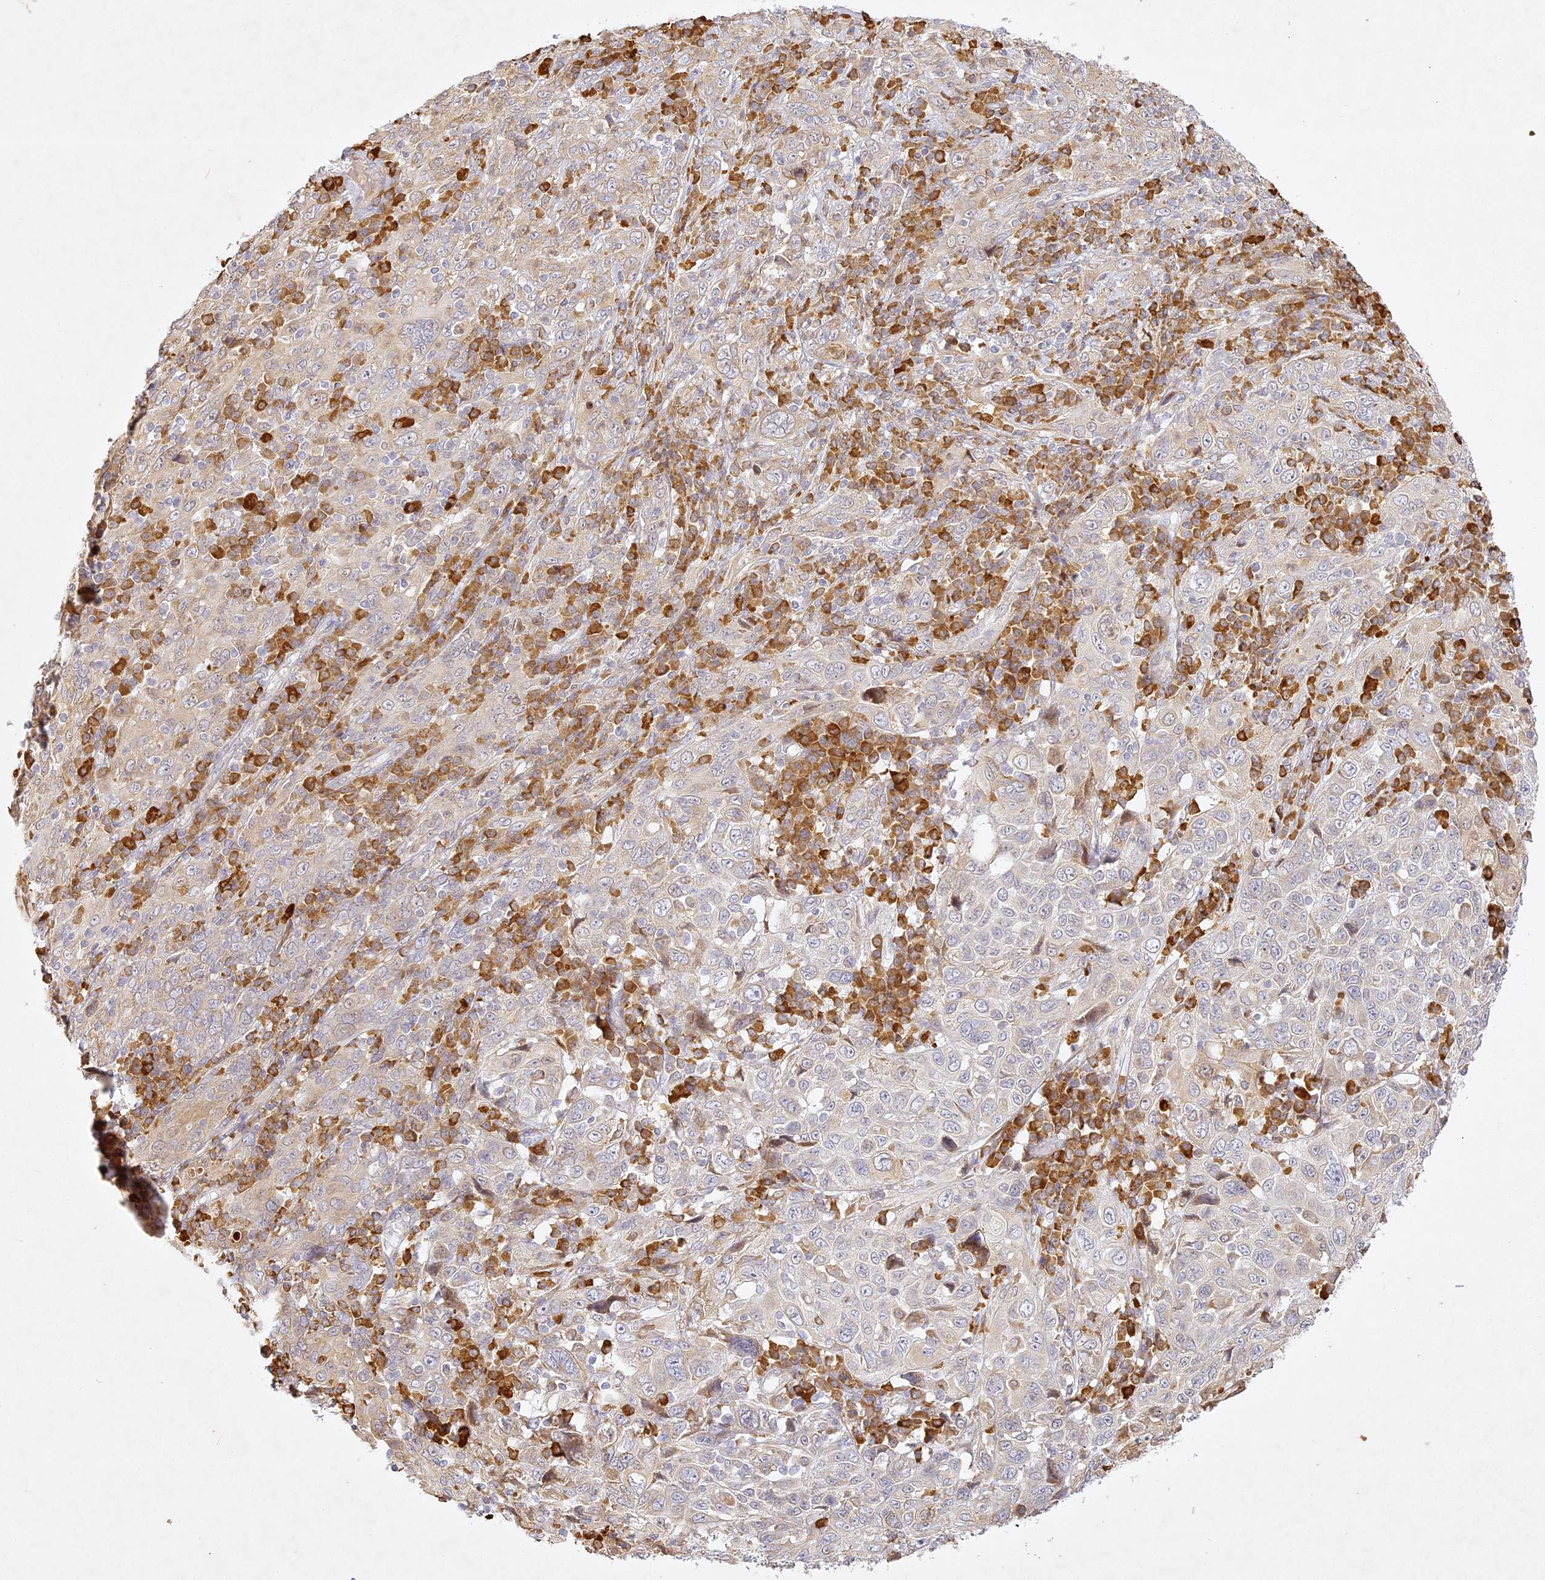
{"staining": {"intensity": "weak", "quantity": "25%-75%", "location": "cytoplasmic/membranous"}, "tissue": "cervical cancer", "cell_type": "Tumor cells", "image_type": "cancer", "snomed": [{"axis": "morphology", "description": "Squamous cell carcinoma, NOS"}, {"axis": "topography", "description": "Cervix"}], "caption": "This micrograph displays squamous cell carcinoma (cervical) stained with immunohistochemistry to label a protein in brown. The cytoplasmic/membranous of tumor cells show weak positivity for the protein. Nuclei are counter-stained blue.", "gene": "SLC30A5", "patient": {"sex": "female", "age": 46}}